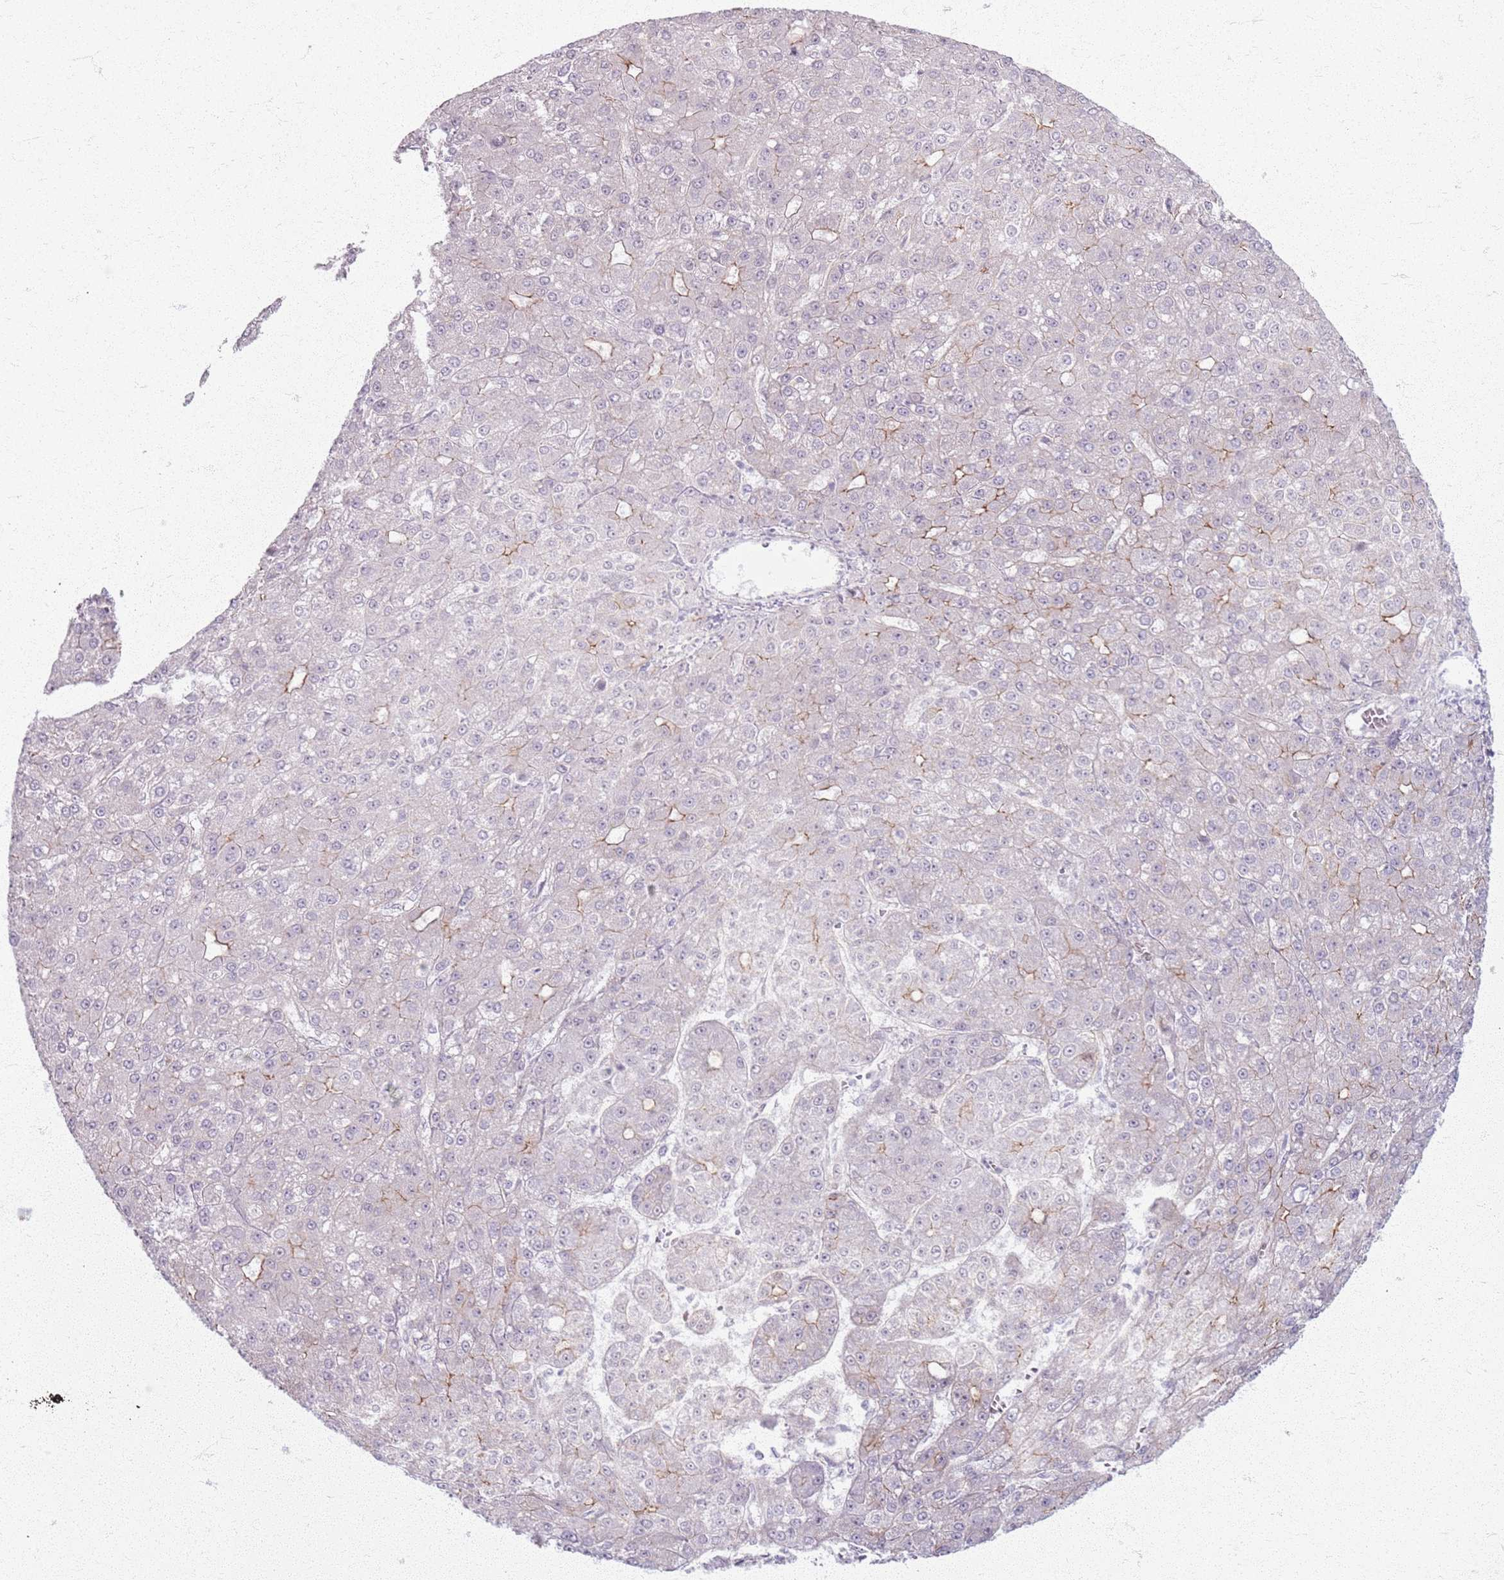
{"staining": {"intensity": "moderate", "quantity": "<25%", "location": "cytoplasmic/membranous"}, "tissue": "liver cancer", "cell_type": "Tumor cells", "image_type": "cancer", "snomed": [{"axis": "morphology", "description": "Carcinoma, Hepatocellular, NOS"}, {"axis": "topography", "description": "Liver"}], "caption": "An image of liver cancer (hepatocellular carcinoma) stained for a protein demonstrates moderate cytoplasmic/membranous brown staining in tumor cells.", "gene": "KCNA5", "patient": {"sex": "male", "age": 67}}